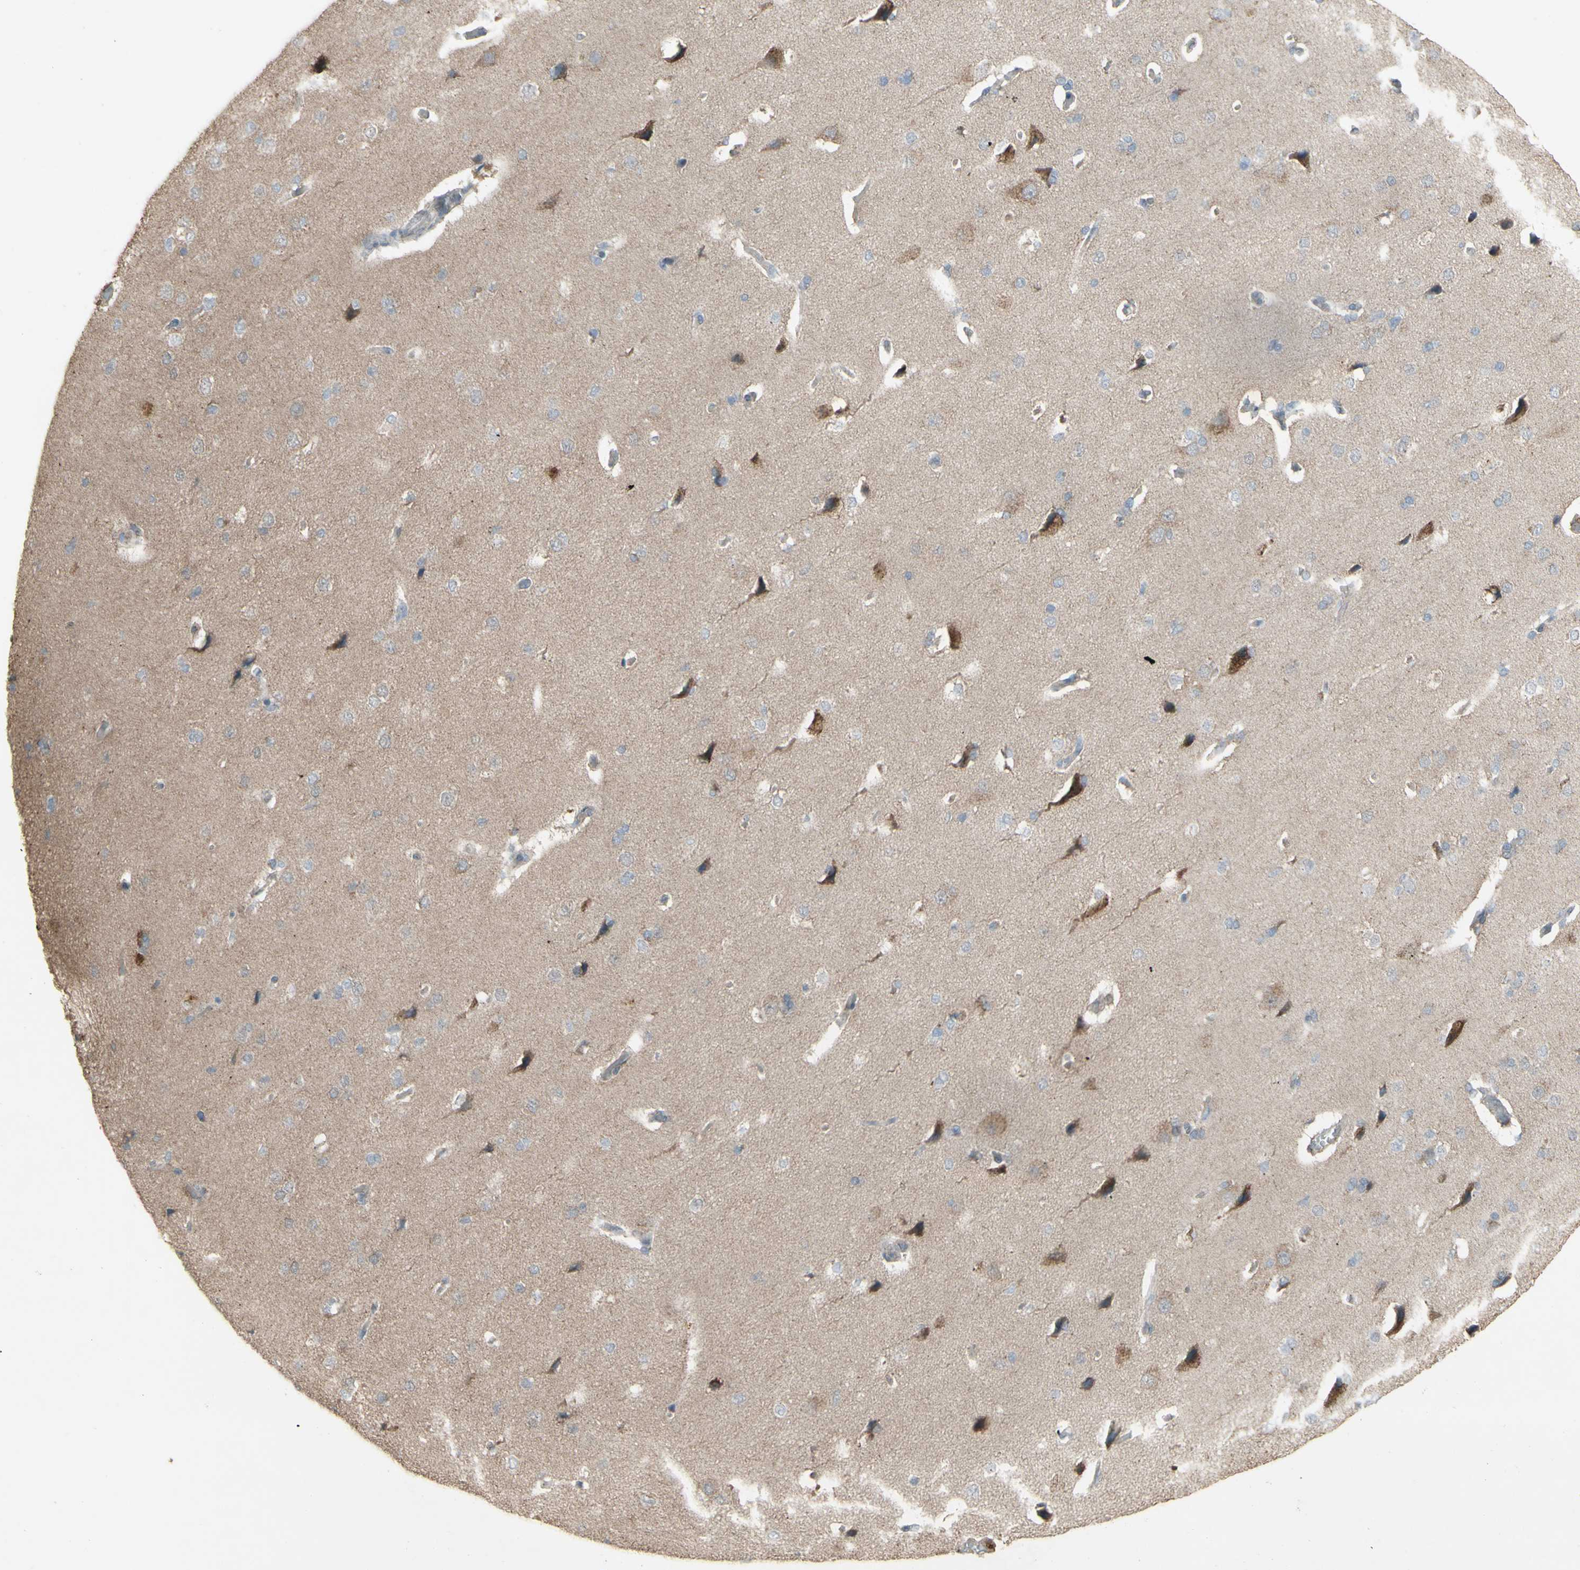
{"staining": {"intensity": "negative", "quantity": "none", "location": "none"}, "tissue": "cerebral cortex", "cell_type": "Endothelial cells", "image_type": "normal", "snomed": [{"axis": "morphology", "description": "Normal tissue, NOS"}, {"axis": "topography", "description": "Cerebral cortex"}], "caption": "Photomicrograph shows no significant protein expression in endothelial cells of normal cerebral cortex.", "gene": "ENSG00000285526", "patient": {"sex": "male", "age": 62}}